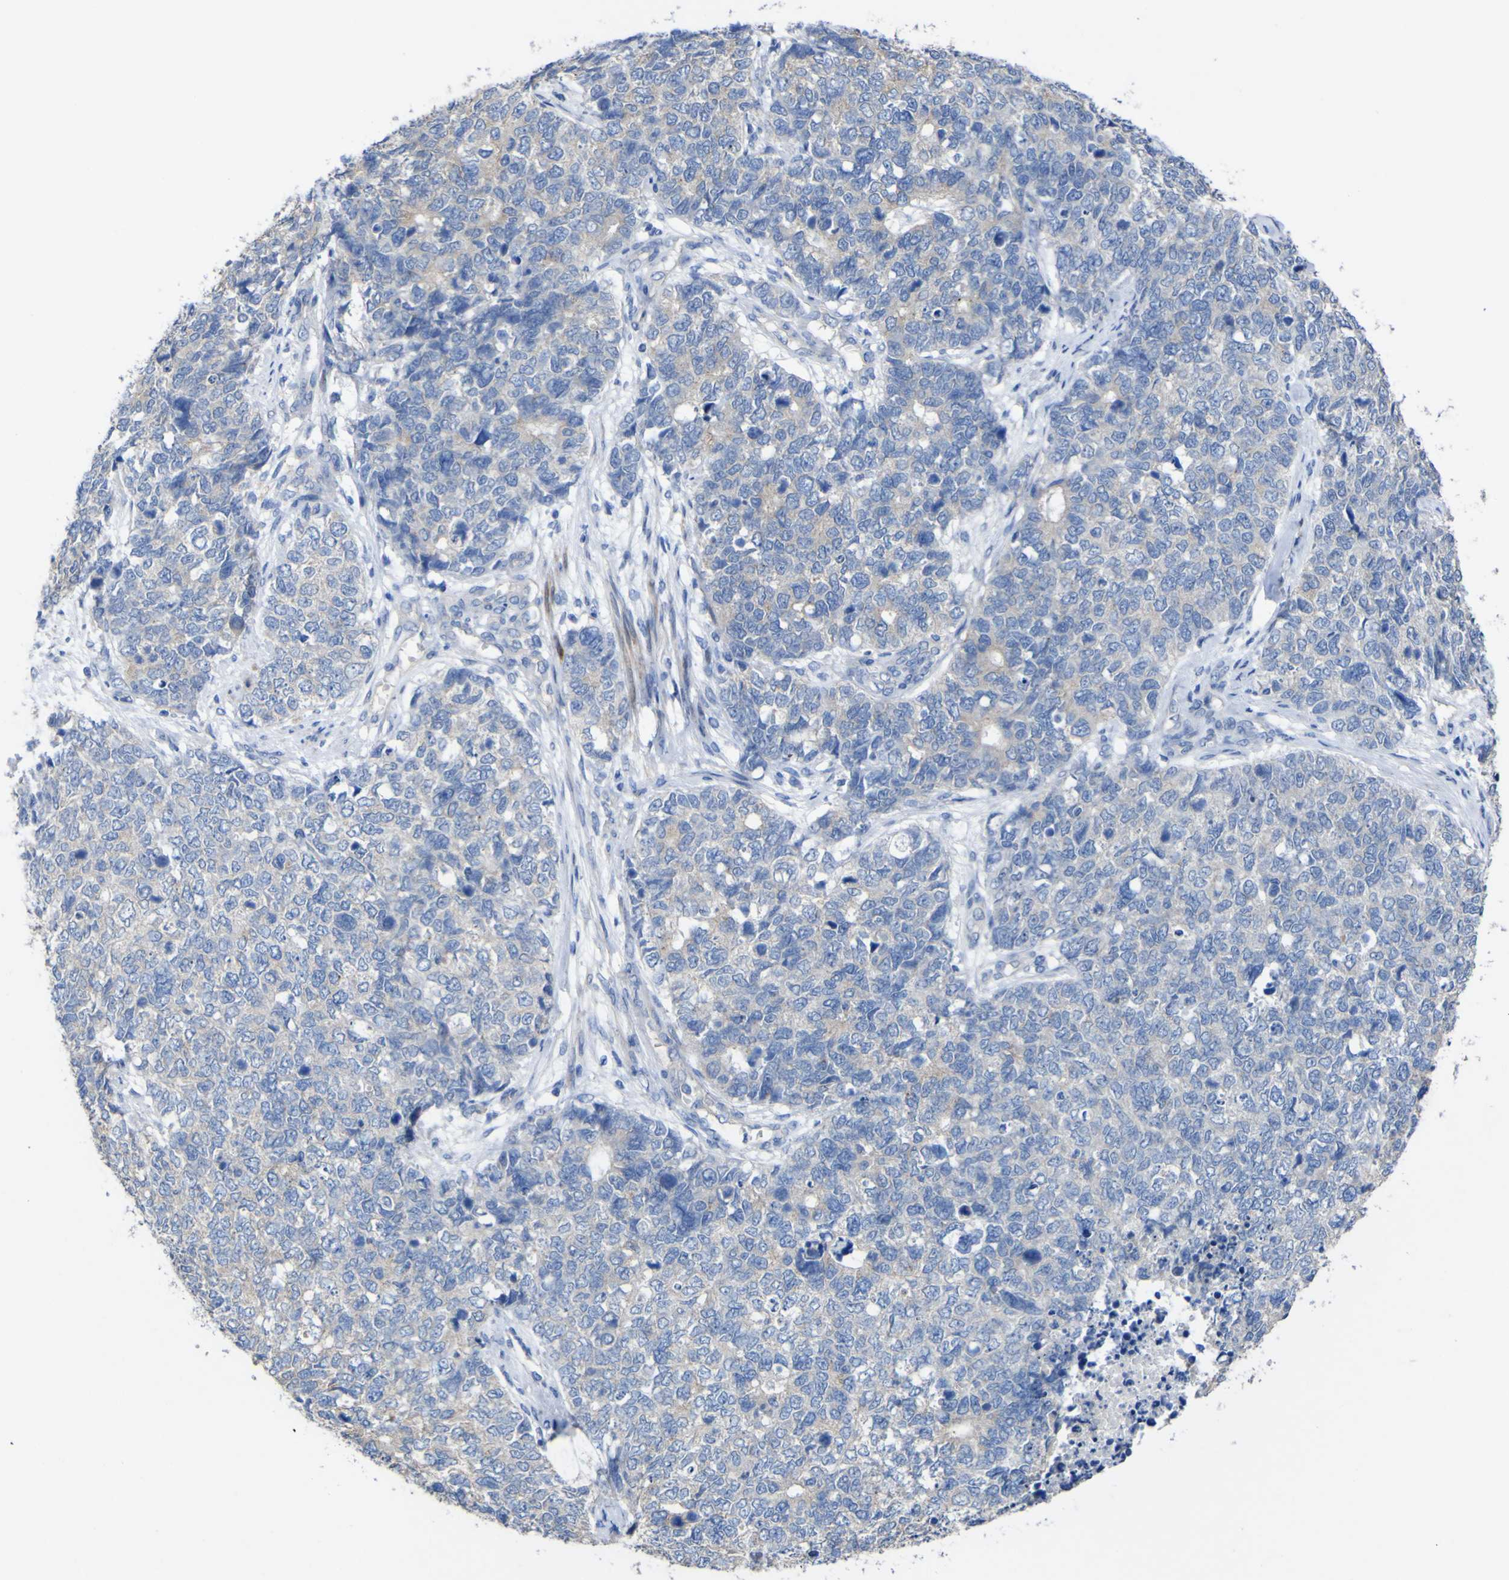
{"staining": {"intensity": "weak", "quantity": "<25%", "location": "cytoplasmic/membranous"}, "tissue": "cervical cancer", "cell_type": "Tumor cells", "image_type": "cancer", "snomed": [{"axis": "morphology", "description": "Squamous cell carcinoma, NOS"}, {"axis": "topography", "description": "Cervix"}], "caption": "A photomicrograph of cervical cancer (squamous cell carcinoma) stained for a protein demonstrates no brown staining in tumor cells. (DAB (3,3'-diaminobenzidine) immunohistochemistry with hematoxylin counter stain).", "gene": "AGO4", "patient": {"sex": "female", "age": 63}}